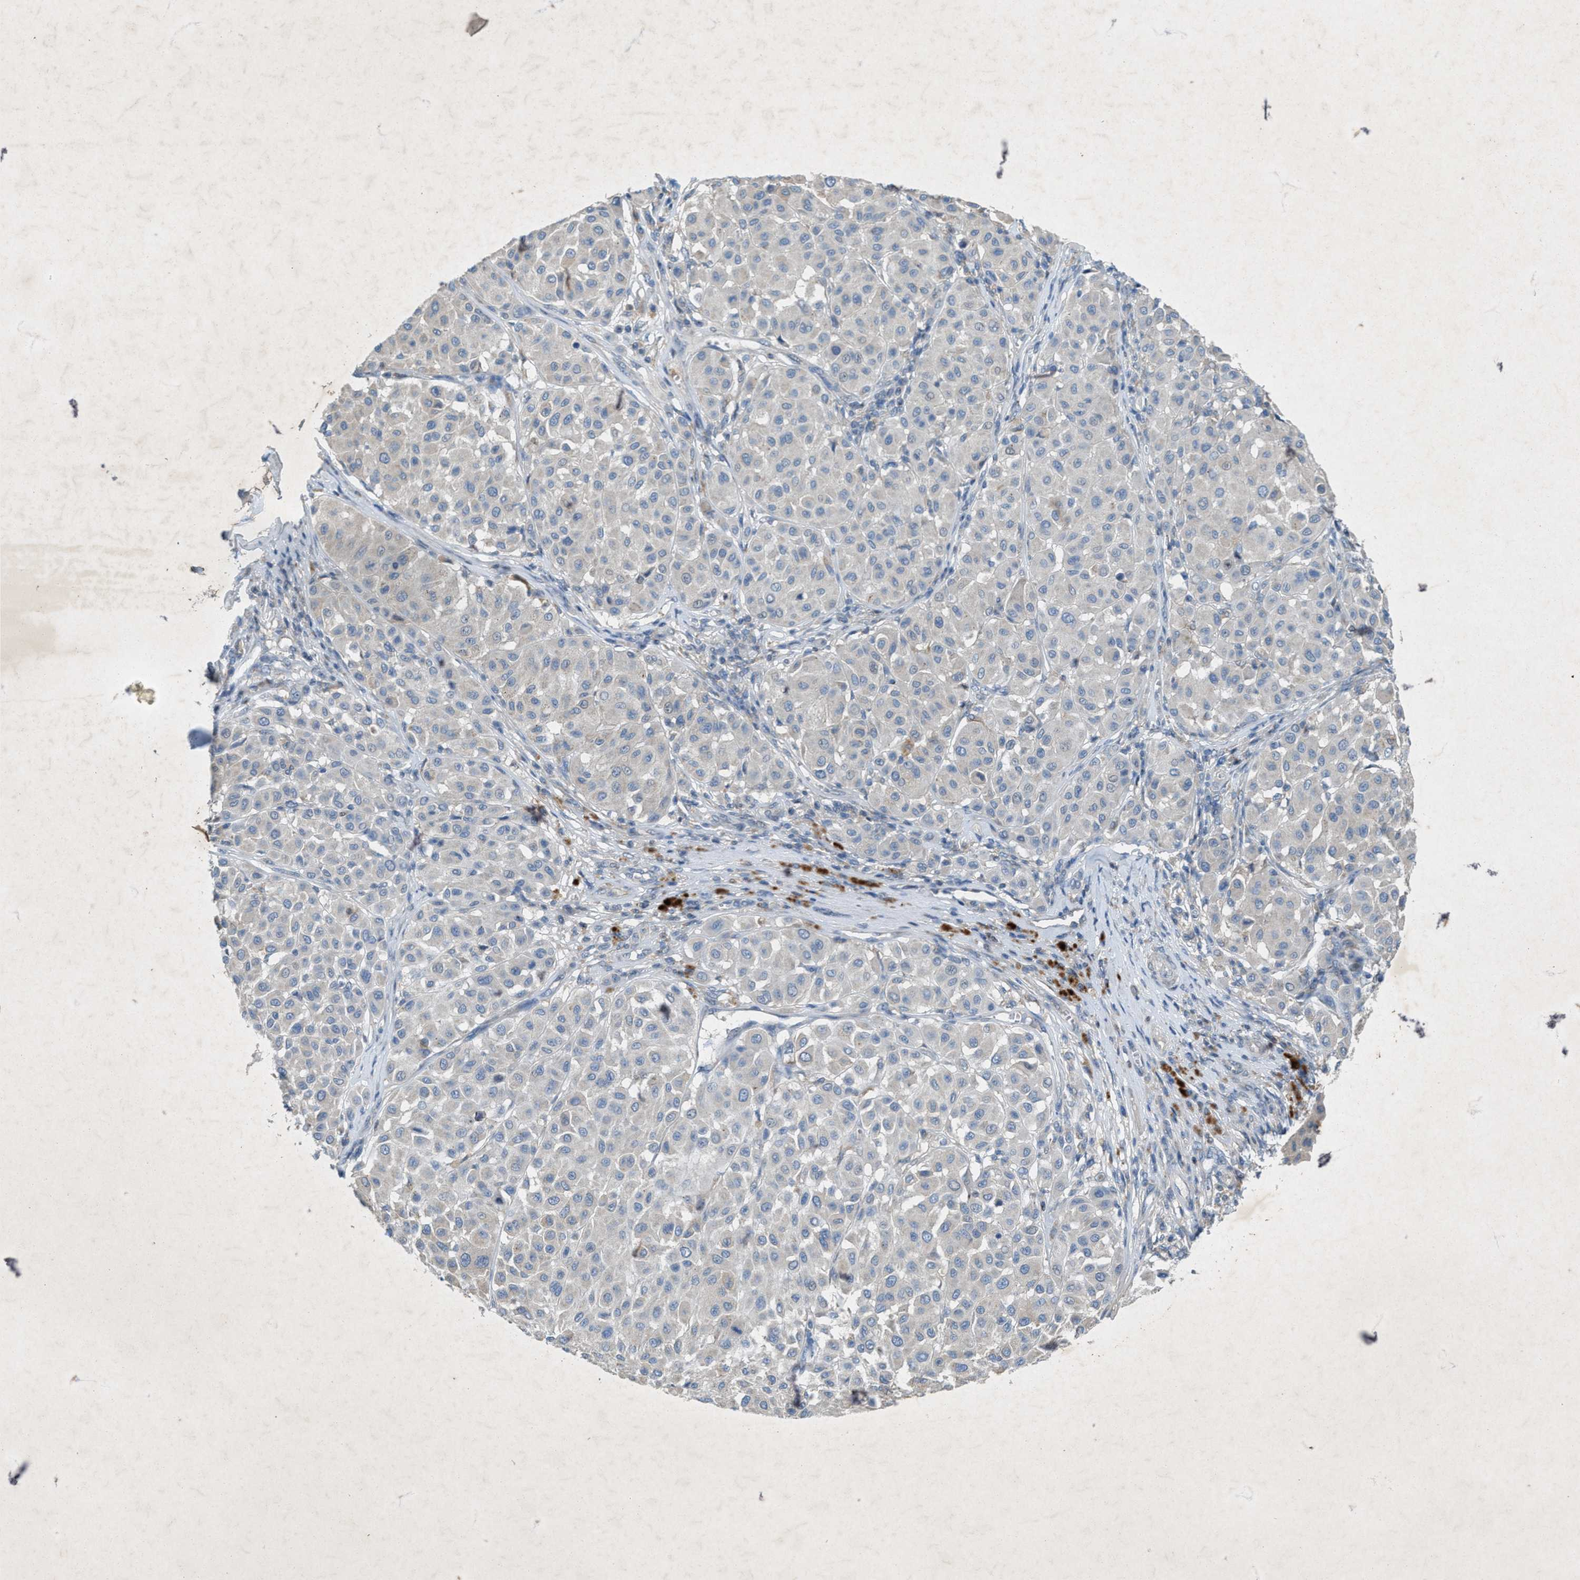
{"staining": {"intensity": "negative", "quantity": "none", "location": "none"}, "tissue": "melanoma", "cell_type": "Tumor cells", "image_type": "cancer", "snomed": [{"axis": "morphology", "description": "Malignant melanoma, Metastatic site"}, {"axis": "topography", "description": "Soft tissue"}], "caption": "This image is of malignant melanoma (metastatic site) stained with IHC to label a protein in brown with the nuclei are counter-stained blue. There is no expression in tumor cells. The staining is performed using DAB (3,3'-diaminobenzidine) brown chromogen with nuclei counter-stained in using hematoxylin.", "gene": "URGCP", "patient": {"sex": "male", "age": 41}}